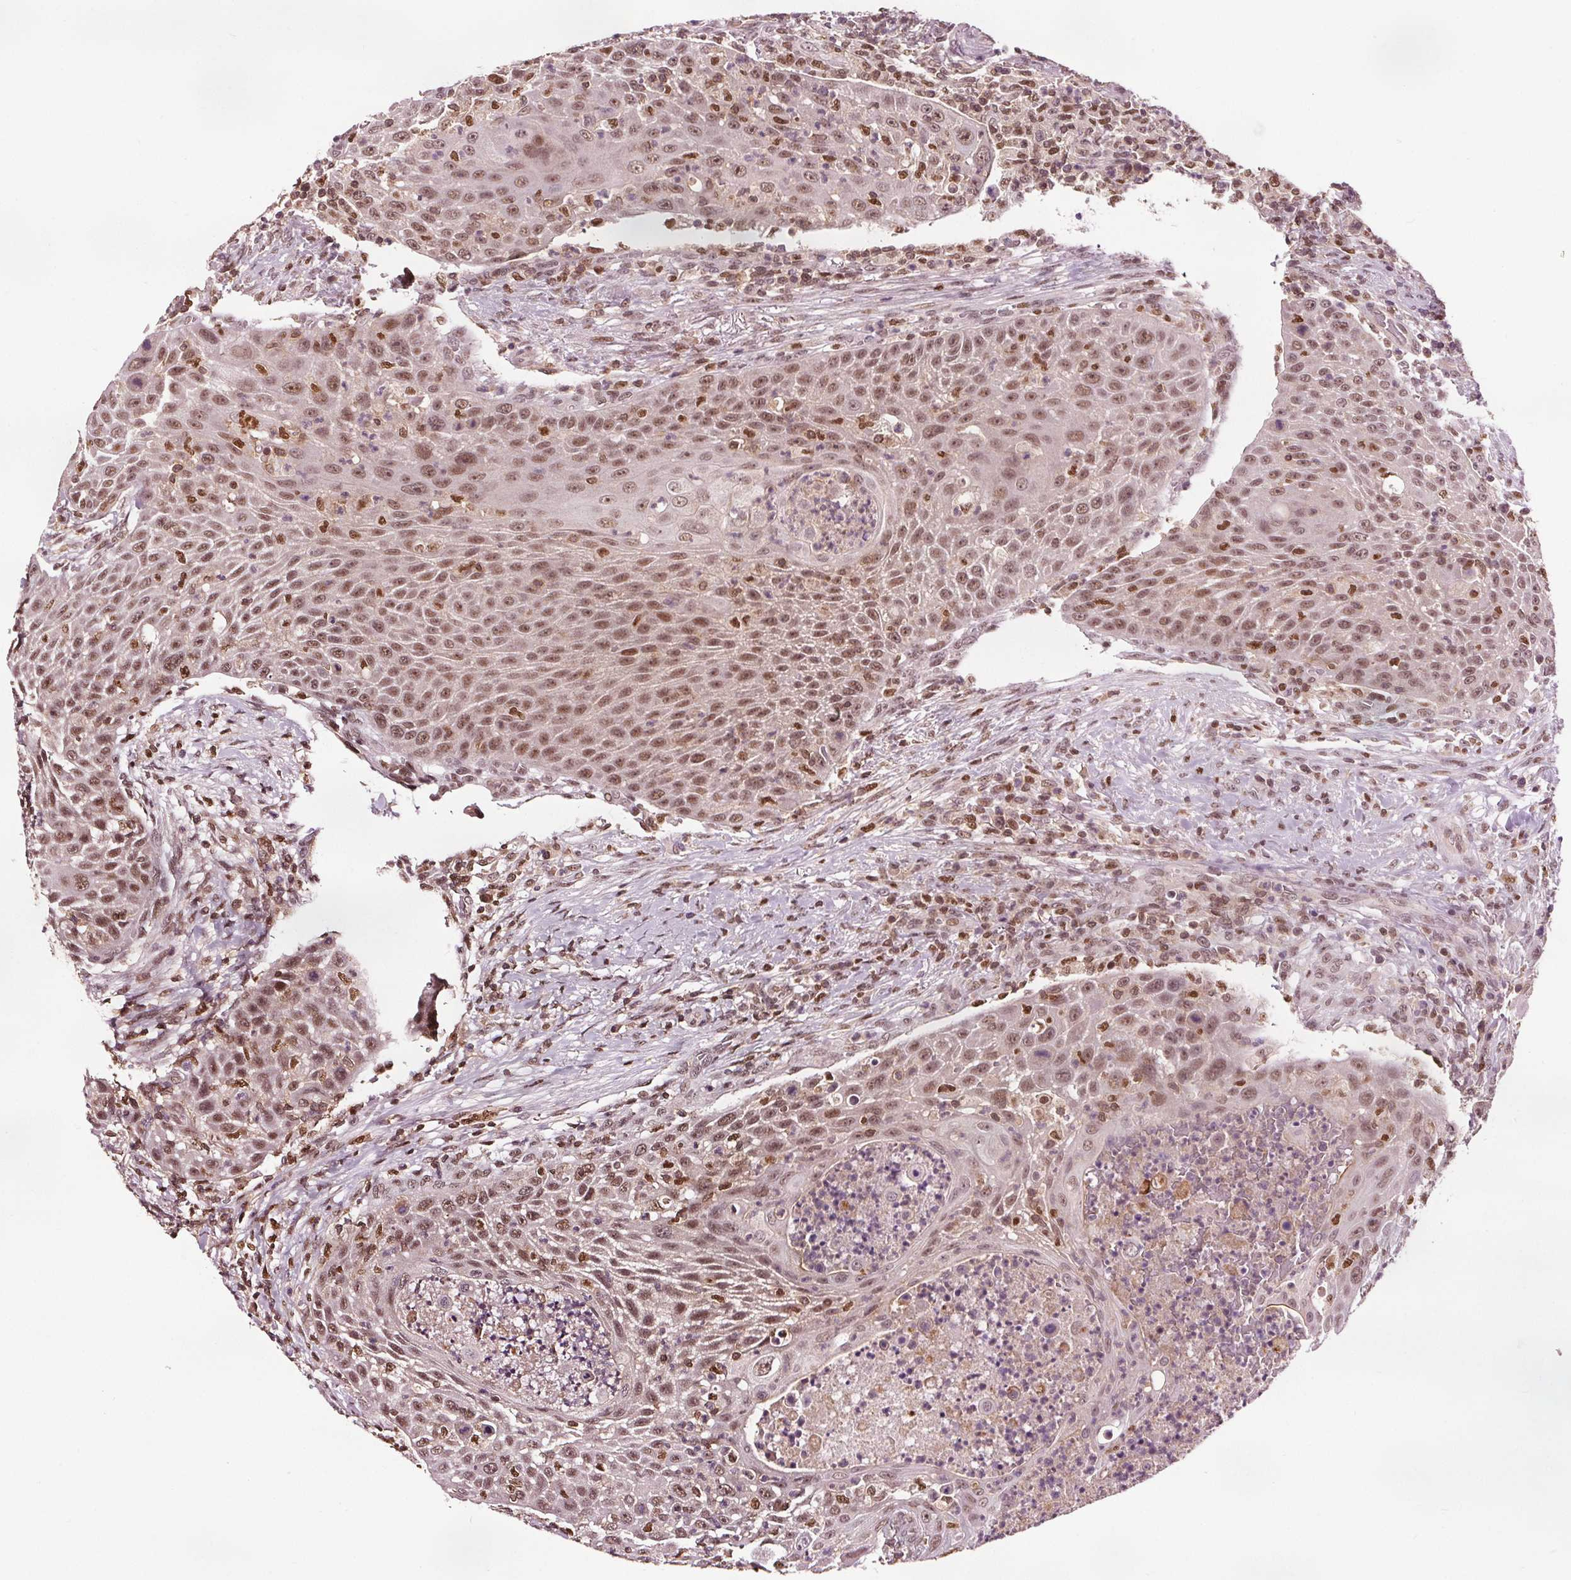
{"staining": {"intensity": "moderate", "quantity": ">75%", "location": "nuclear"}, "tissue": "head and neck cancer", "cell_type": "Tumor cells", "image_type": "cancer", "snomed": [{"axis": "morphology", "description": "Squamous cell carcinoma, NOS"}, {"axis": "topography", "description": "Head-Neck"}], "caption": "There is medium levels of moderate nuclear positivity in tumor cells of squamous cell carcinoma (head and neck), as demonstrated by immunohistochemical staining (brown color).", "gene": "DDX11", "patient": {"sex": "male", "age": 69}}